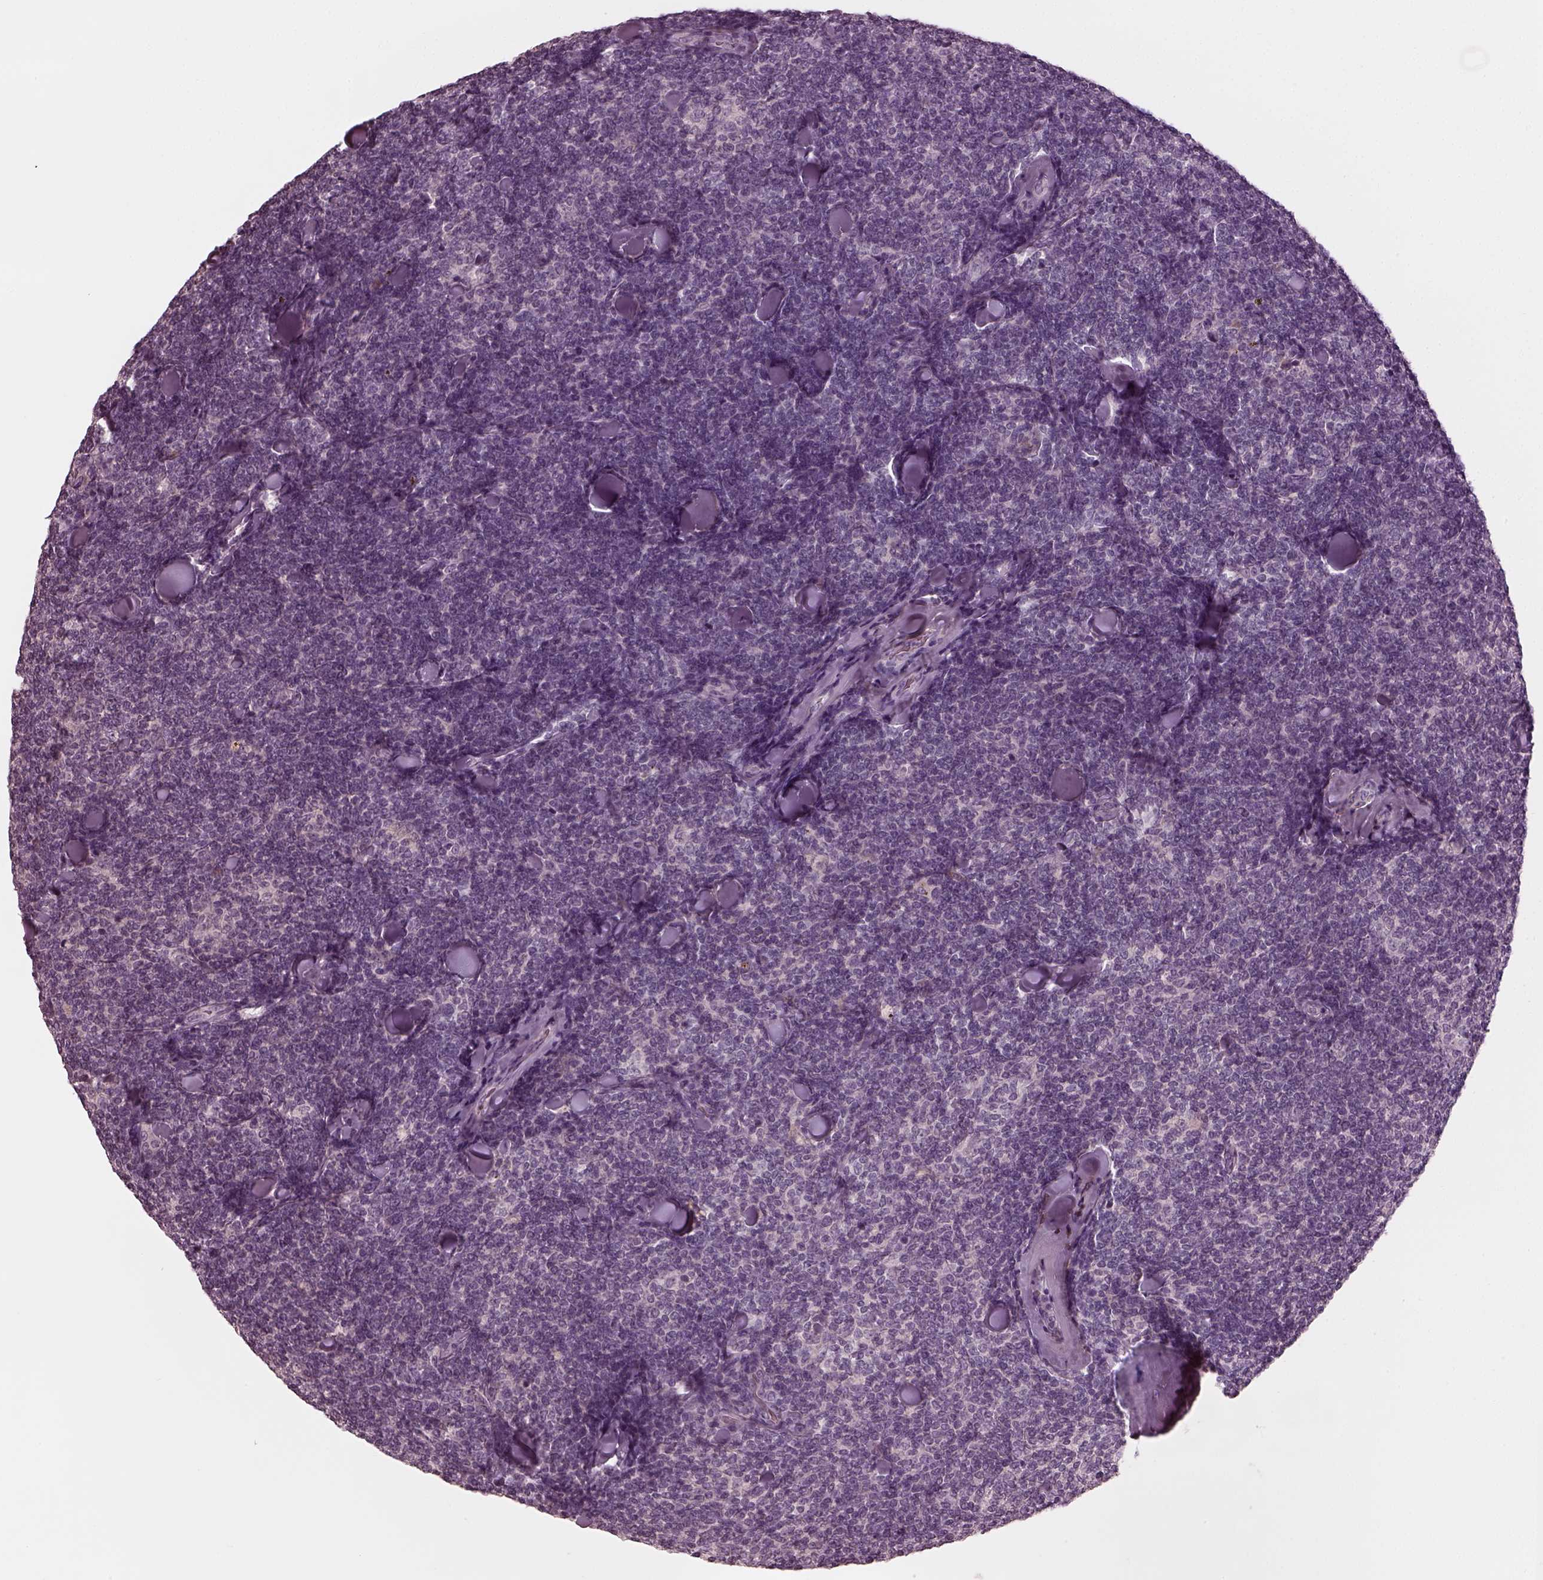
{"staining": {"intensity": "negative", "quantity": "none", "location": "none"}, "tissue": "lymphoma", "cell_type": "Tumor cells", "image_type": "cancer", "snomed": [{"axis": "morphology", "description": "Malignant lymphoma, non-Hodgkin's type, Low grade"}, {"axis": "topography", "description": "Lymph node"}], "caption": "Immunohistochemical staining of malignant lymphoma, non-Hodgkin's type (low-grade) shows no significant expression in tumor cells. (Brightfield microscopy of DAB (3,3'-diaminobenzidine) IHC at high magnification).", "gene": "MIA", "patient": {"sex": "female", "age": 56}}